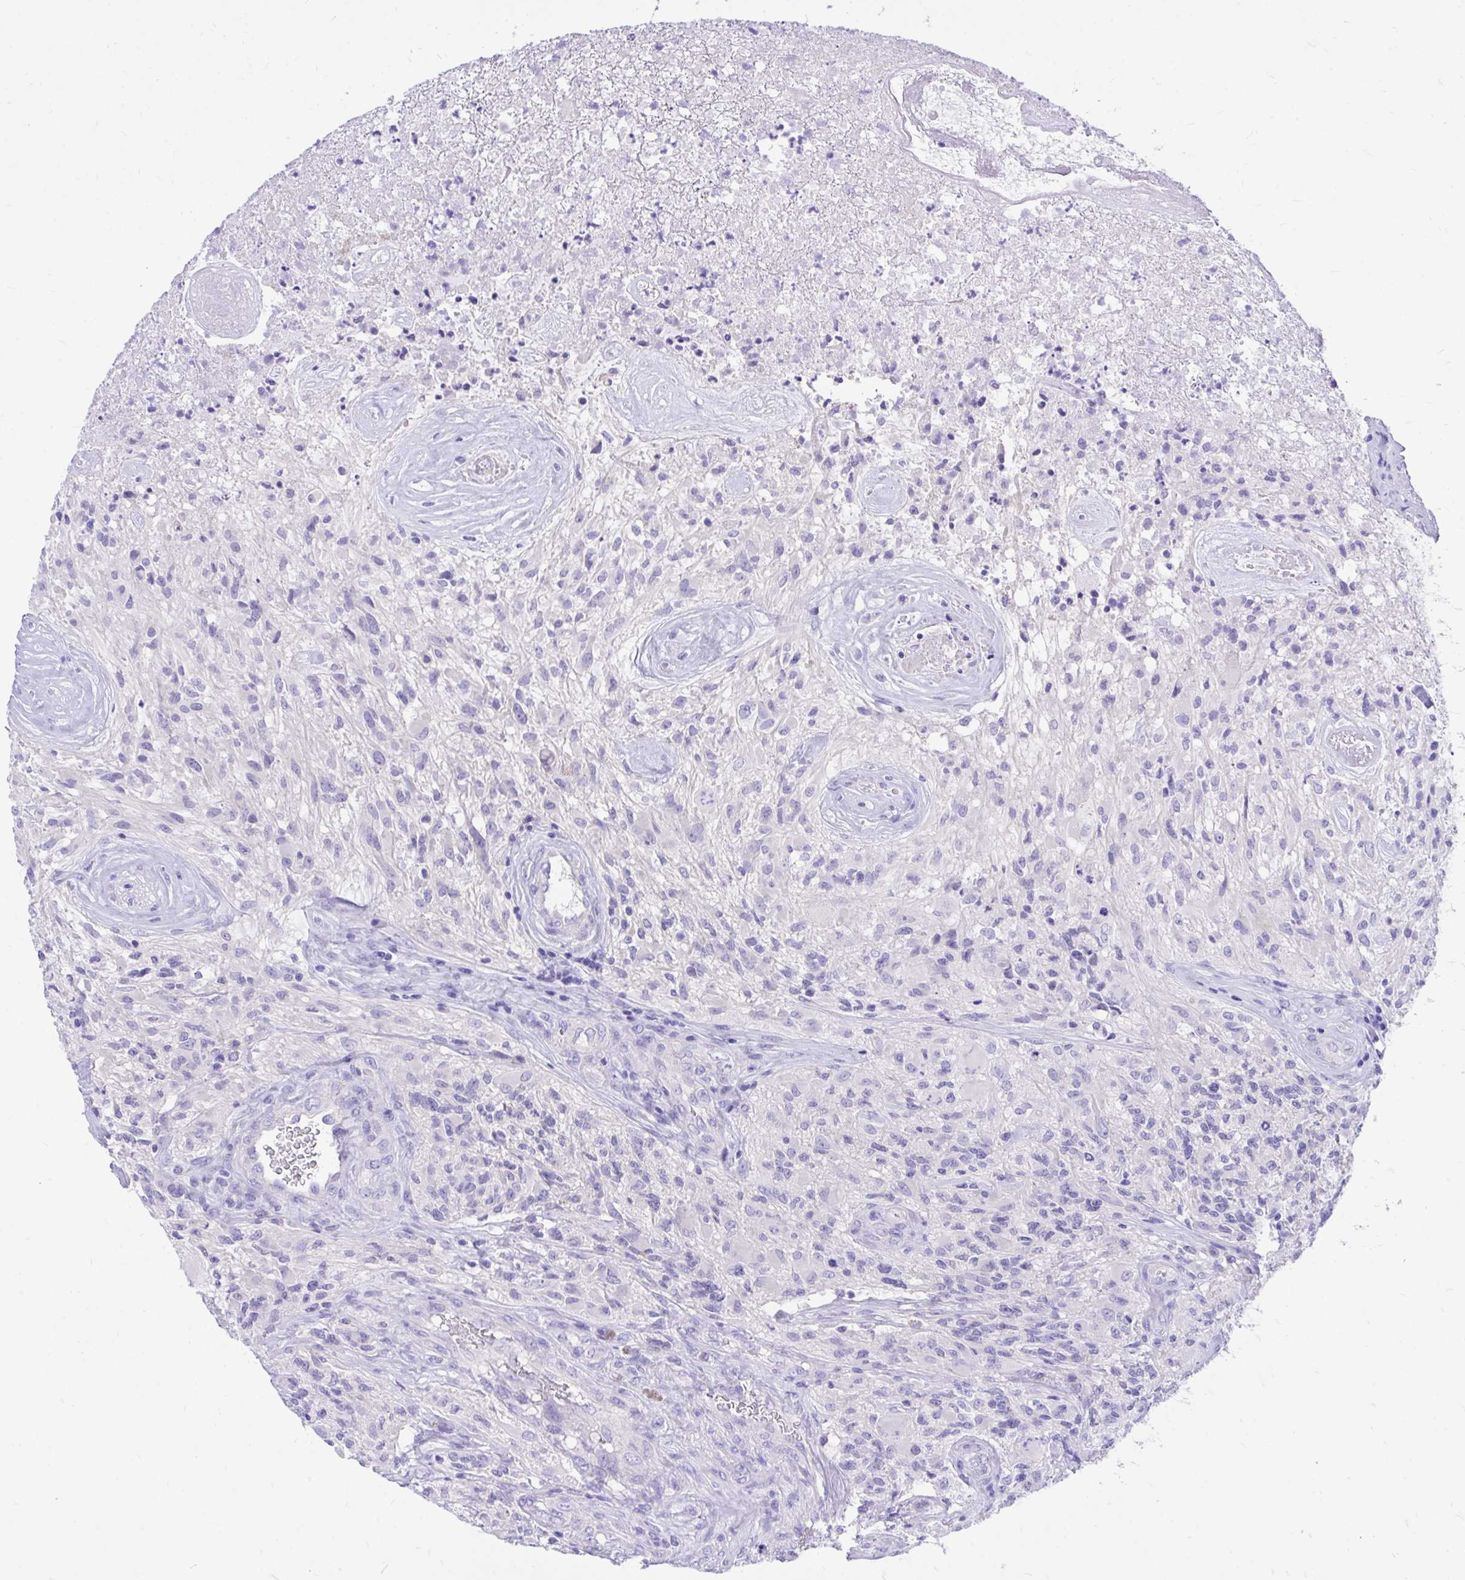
{"staining": {"intensity": "negative", "quantity": "none", "location": "none"}, "tissue": "glioma", "cell_type": "Tumor cells", "image_type": "cancer", "snomed": [{"axis": "morphology", "description": "Glioma, malignant, High grade"}, {"axis": "topography", "description": "Brain"}], "caption": "High power microscopy histopathology image of an immunohistochemistry (IHC) photomicrograph of glioma, revealing no significant staining in tumor cells.", "gene": "MON1A", "patient": {"sex": "female", "age": 65}}